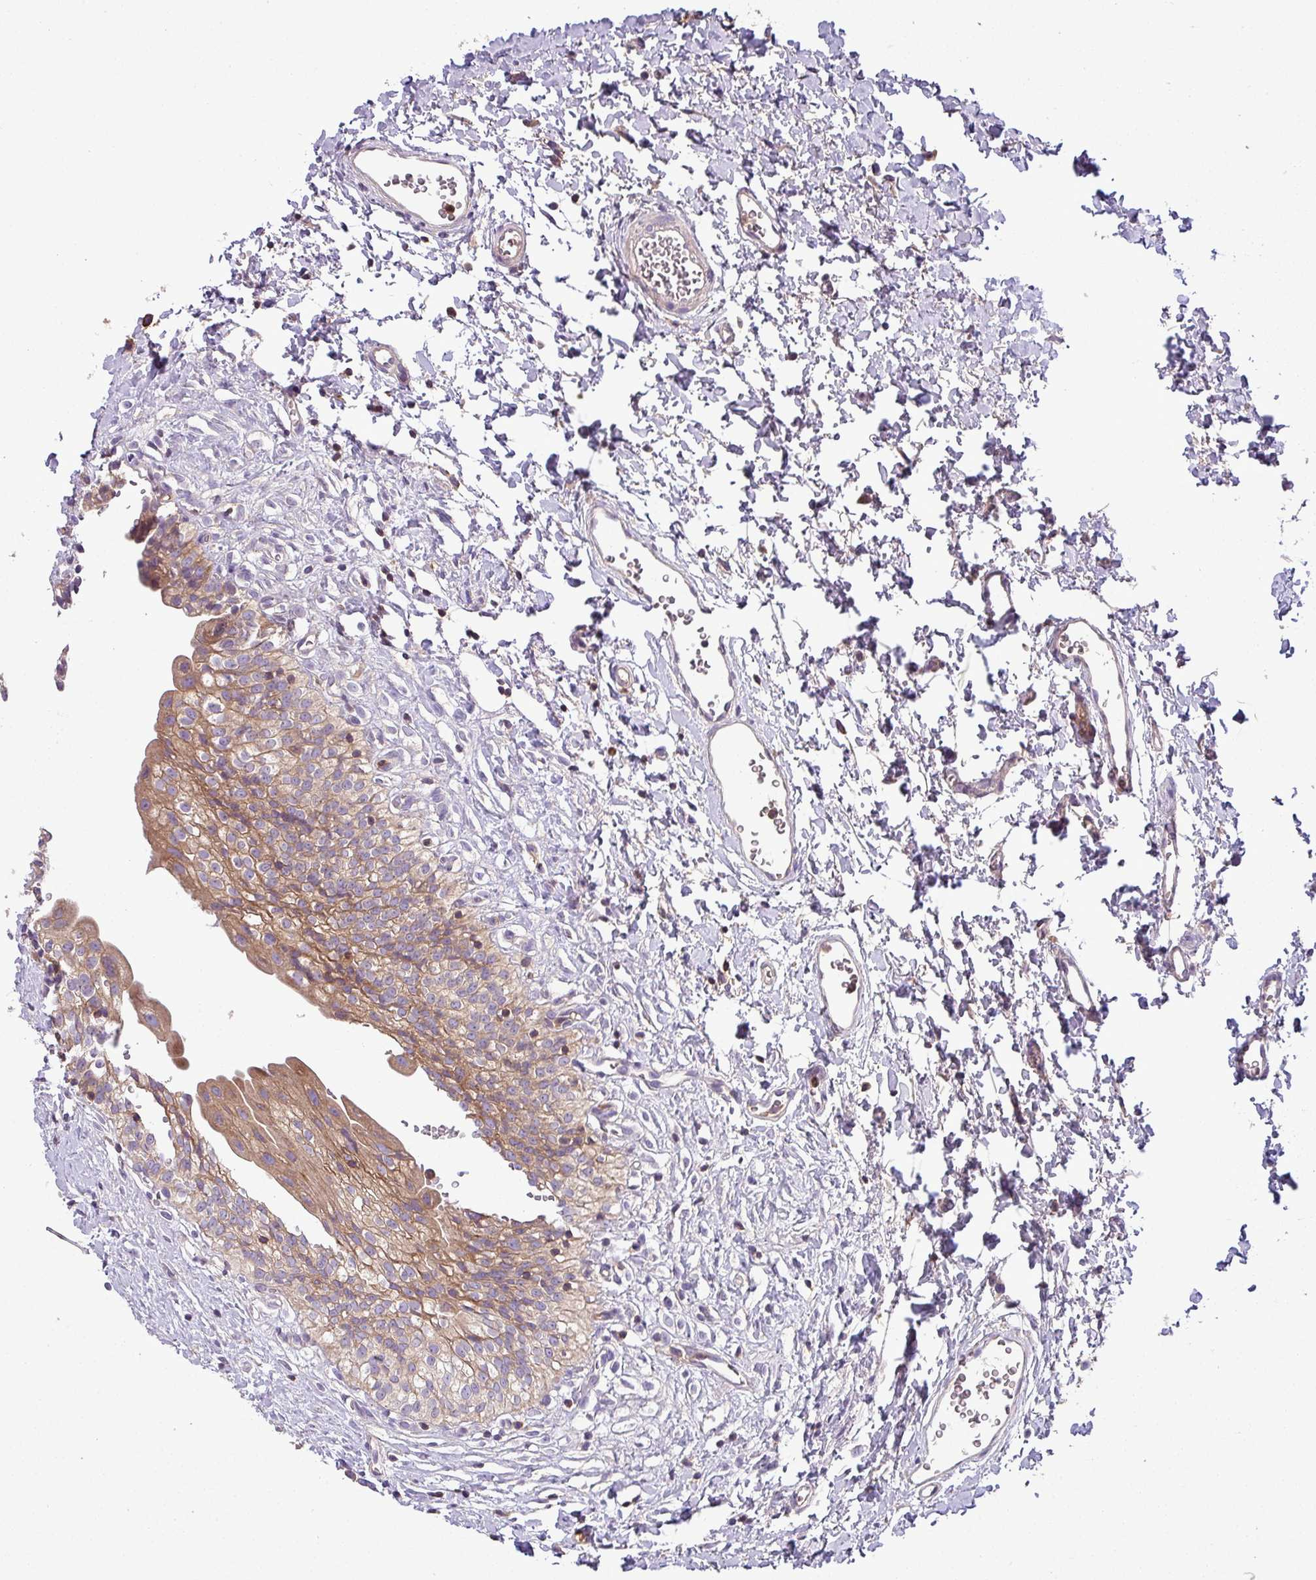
{"staining": {"intensity": "moderate", "quantity": ">75%", "location": "cytoplasmic/membranous"}, "tissue": "urinary bladder", "cell_type": "Urothelial cells", "image_type": "normal", "snomed": [{"axis": "morphology", "description": "Normal tissue, NOS"}, {"axis": "topography", "description": "Urinary bladder"}], "caption": "Unremarkable urinary bladder was stained to show a protein in brown. There is medium levels of moderate cytoplasmic/membranous expression in about >75% of urothelial cells. Nuclei are stained in blue.", "gene": "LRRC74B", "patient": {"sex": "male", "age": 51}}